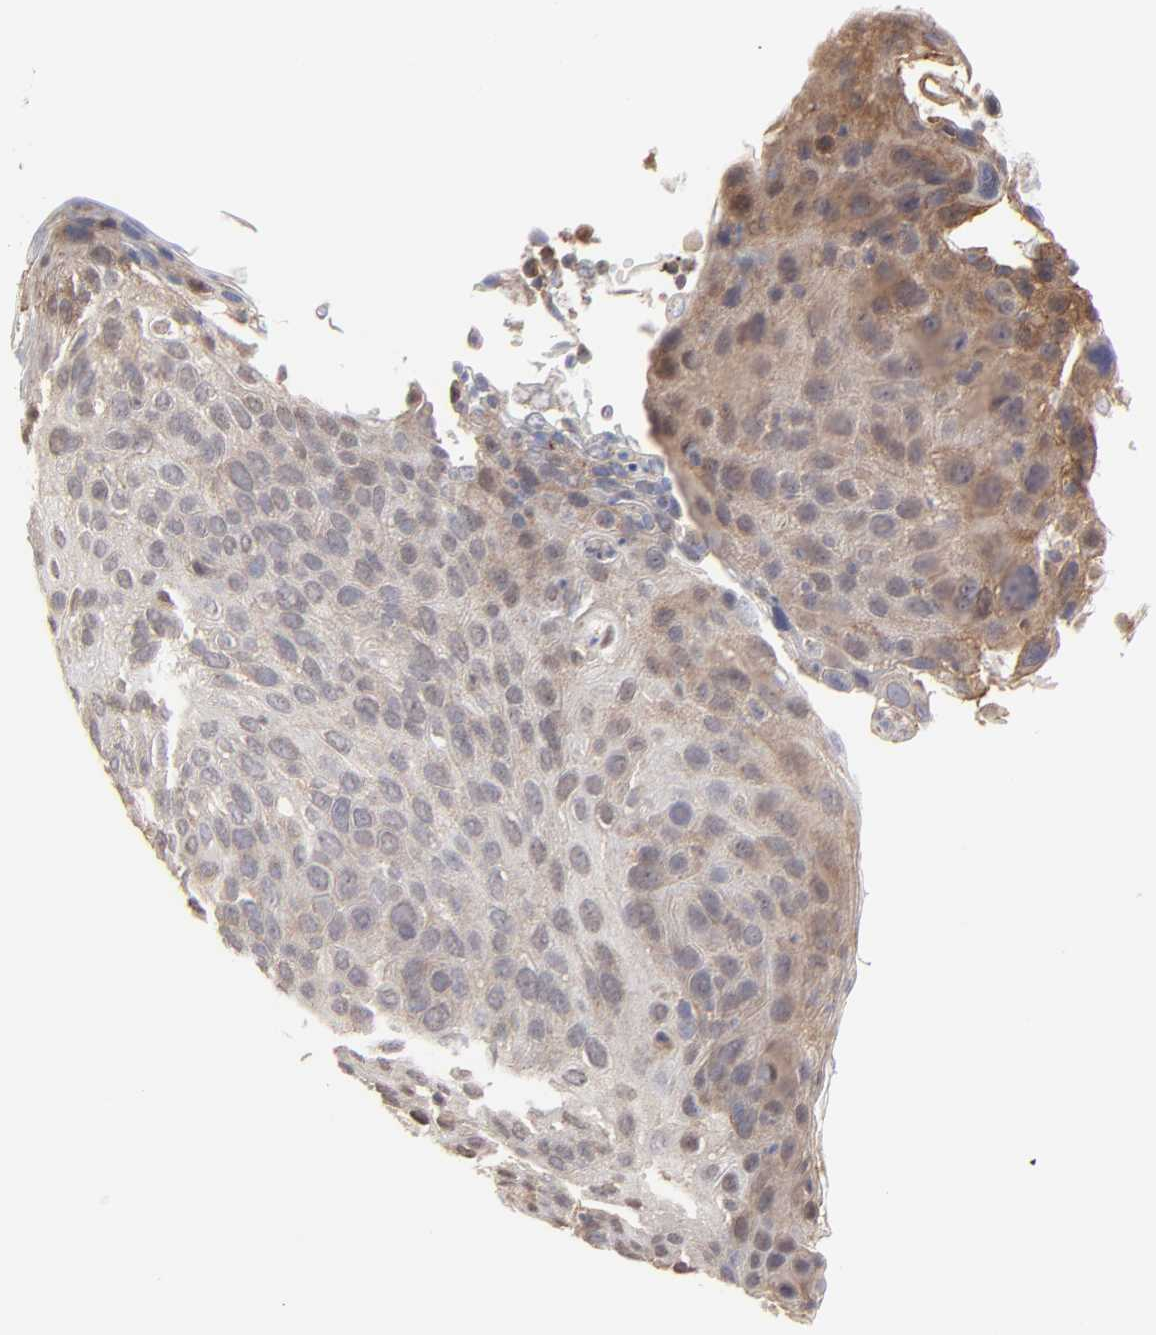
{"staining": {"intensity": "moderate", "quantity": ">75%", "location": "cytoplasmic/membranous"}, "tissue": "skin cancer", "cell_type": "Tumor cells", "image_type": "cancer", "snomed": [{"axis": "morphology", "description": "Squamous cell carcinoma, NOS"}, {"axis": "topography", "description": "Skin"}], "caption": "Protein expression by immunohistochemistry (IHC) shows moderate cytoplasmic/membranous expression in about >75% of tumor cells in skin cancer.", "gene": "ARMT1", "patient": {"sex": "male", "age": 87}}